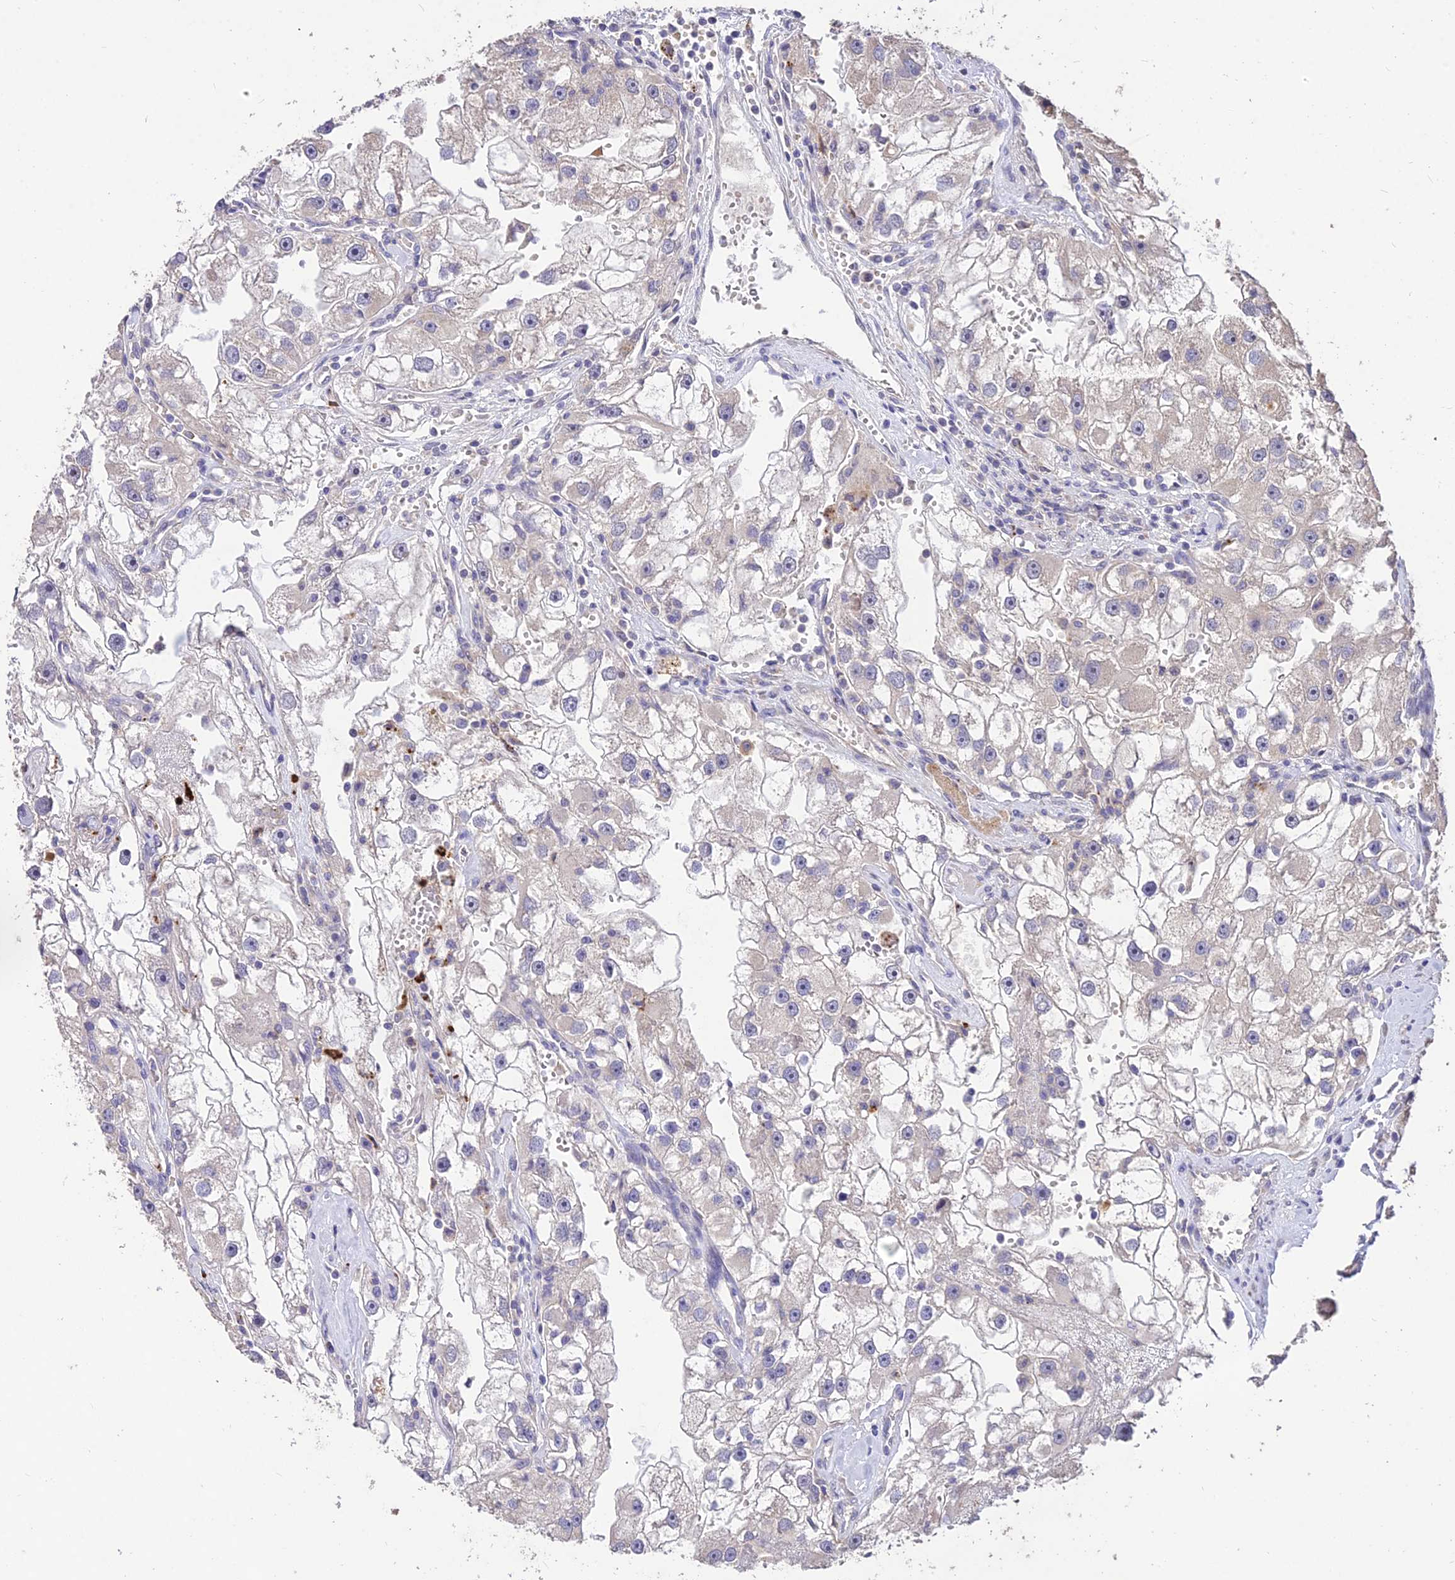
{"staining": {"intensity": "negative", "quantity": "none", "location": "none"}, "tissue": "renal cancer", "cell_type": "Tumor cells", "image_type": "cancer", "snomed": [{"axis": "morphology", "description": "Adenocarcinoma, NOS"}, {"axis": "topography", "description": "Kidney"}], "caption": "Protein analysis of renal cancer (adenocarcinoma) reveals no significant positivity in tumor cells.", "gene": "SDHD", "patient": {"sex": "male", "age": 63}}